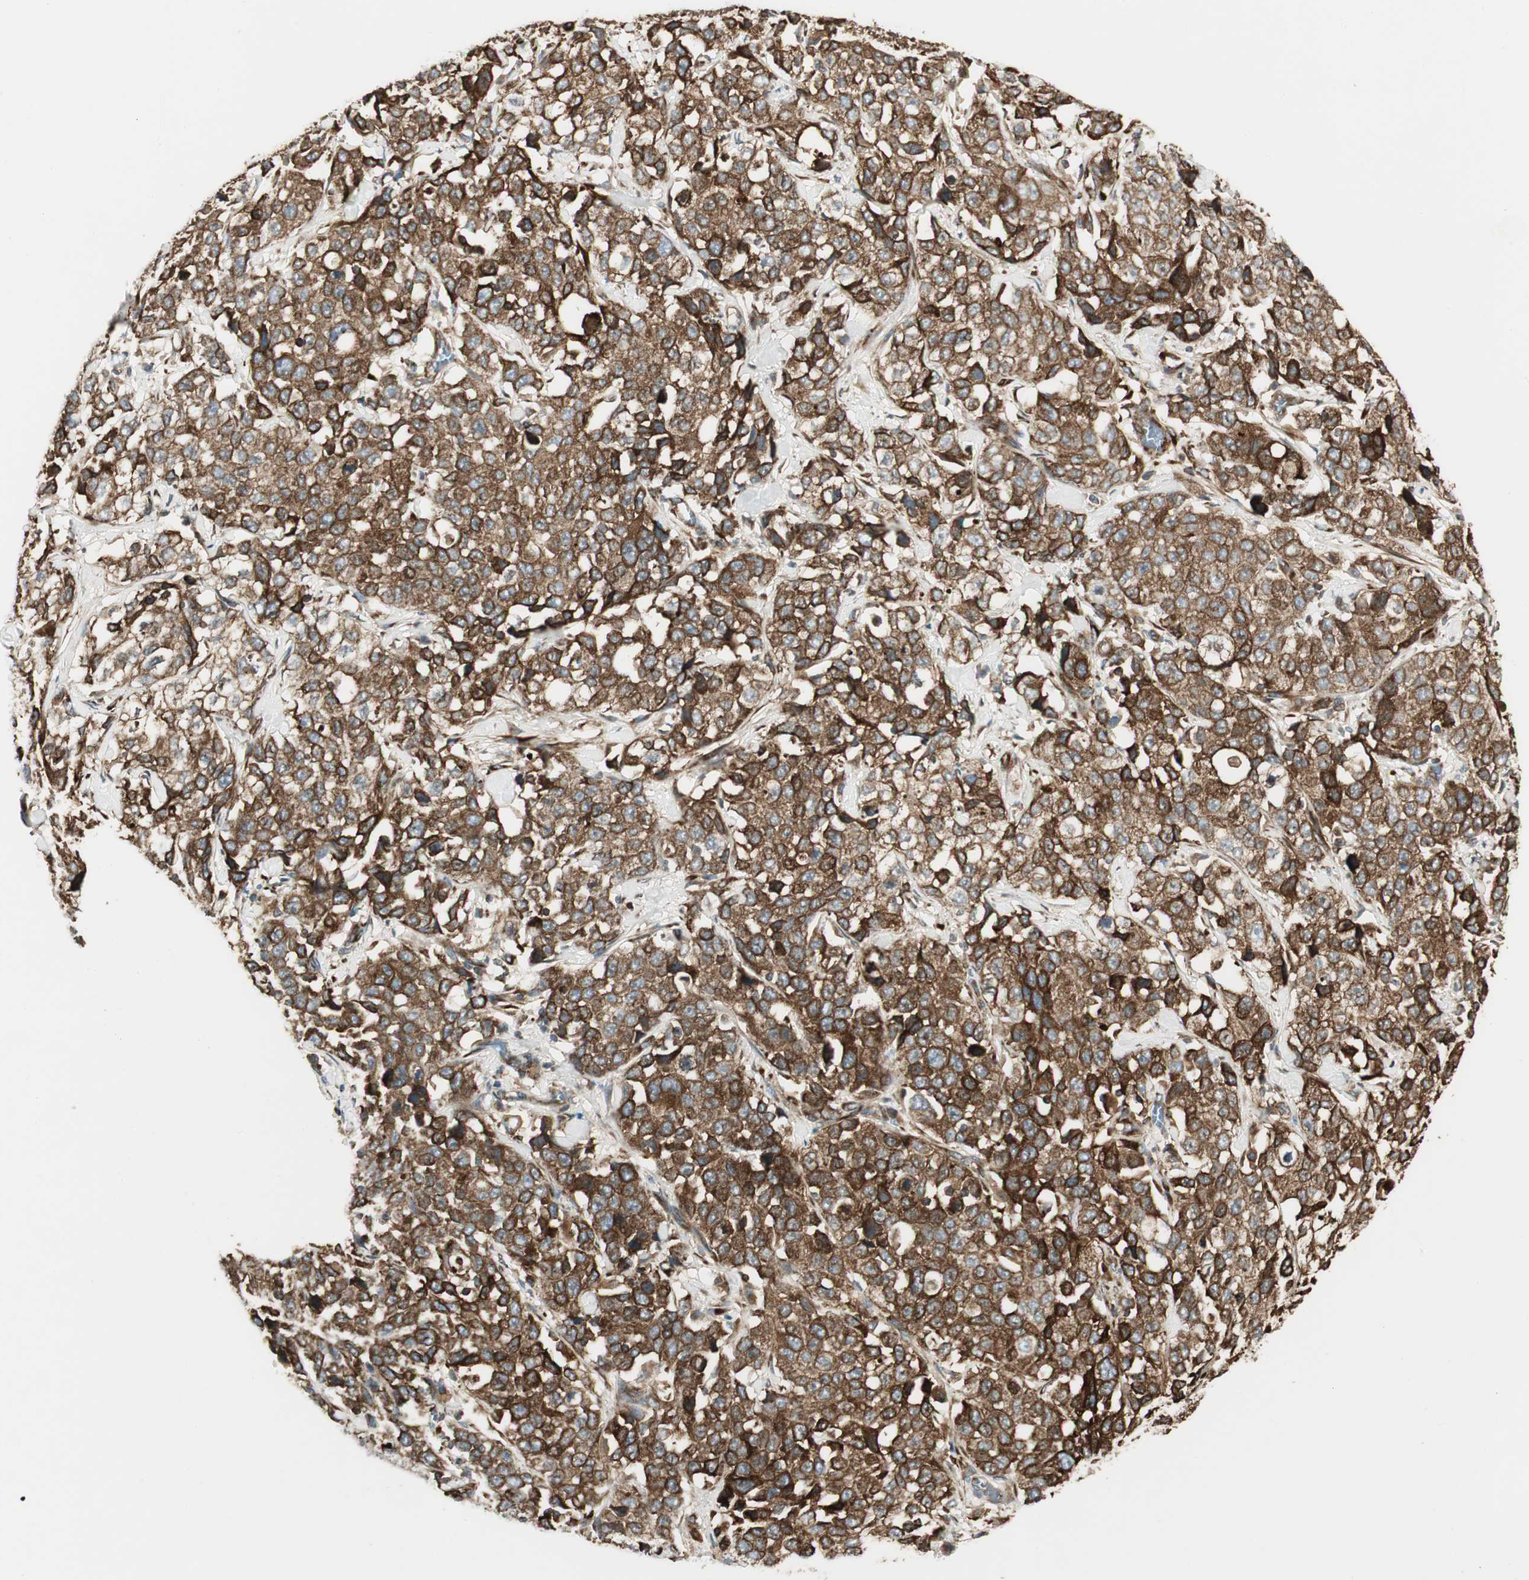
{"staining": {"intensity": "strong", "quantity": ">75%", "location": "cytoplasmic/membranous"}, "tissue": "stomach cancer", "cell_type": "Tumor cells", "image_type": "cancer", "snomed": [{"axis": "morphology", "description": "Normal tissue, NOS"}, {"axis": "morphology", "description": "Adenocarcinoma, NOS"}, {"axis": "topography", "description": "Stomach"}], "caption": "Protein positivity by immunohistochemistry (IHC) shows strong cytoplasmic/membranous expression in approximately >75% of tumor cells in stomach adenocarcinoma.", "gene": "PRKG1", "patient": {"sex": "male", "age": 48}}